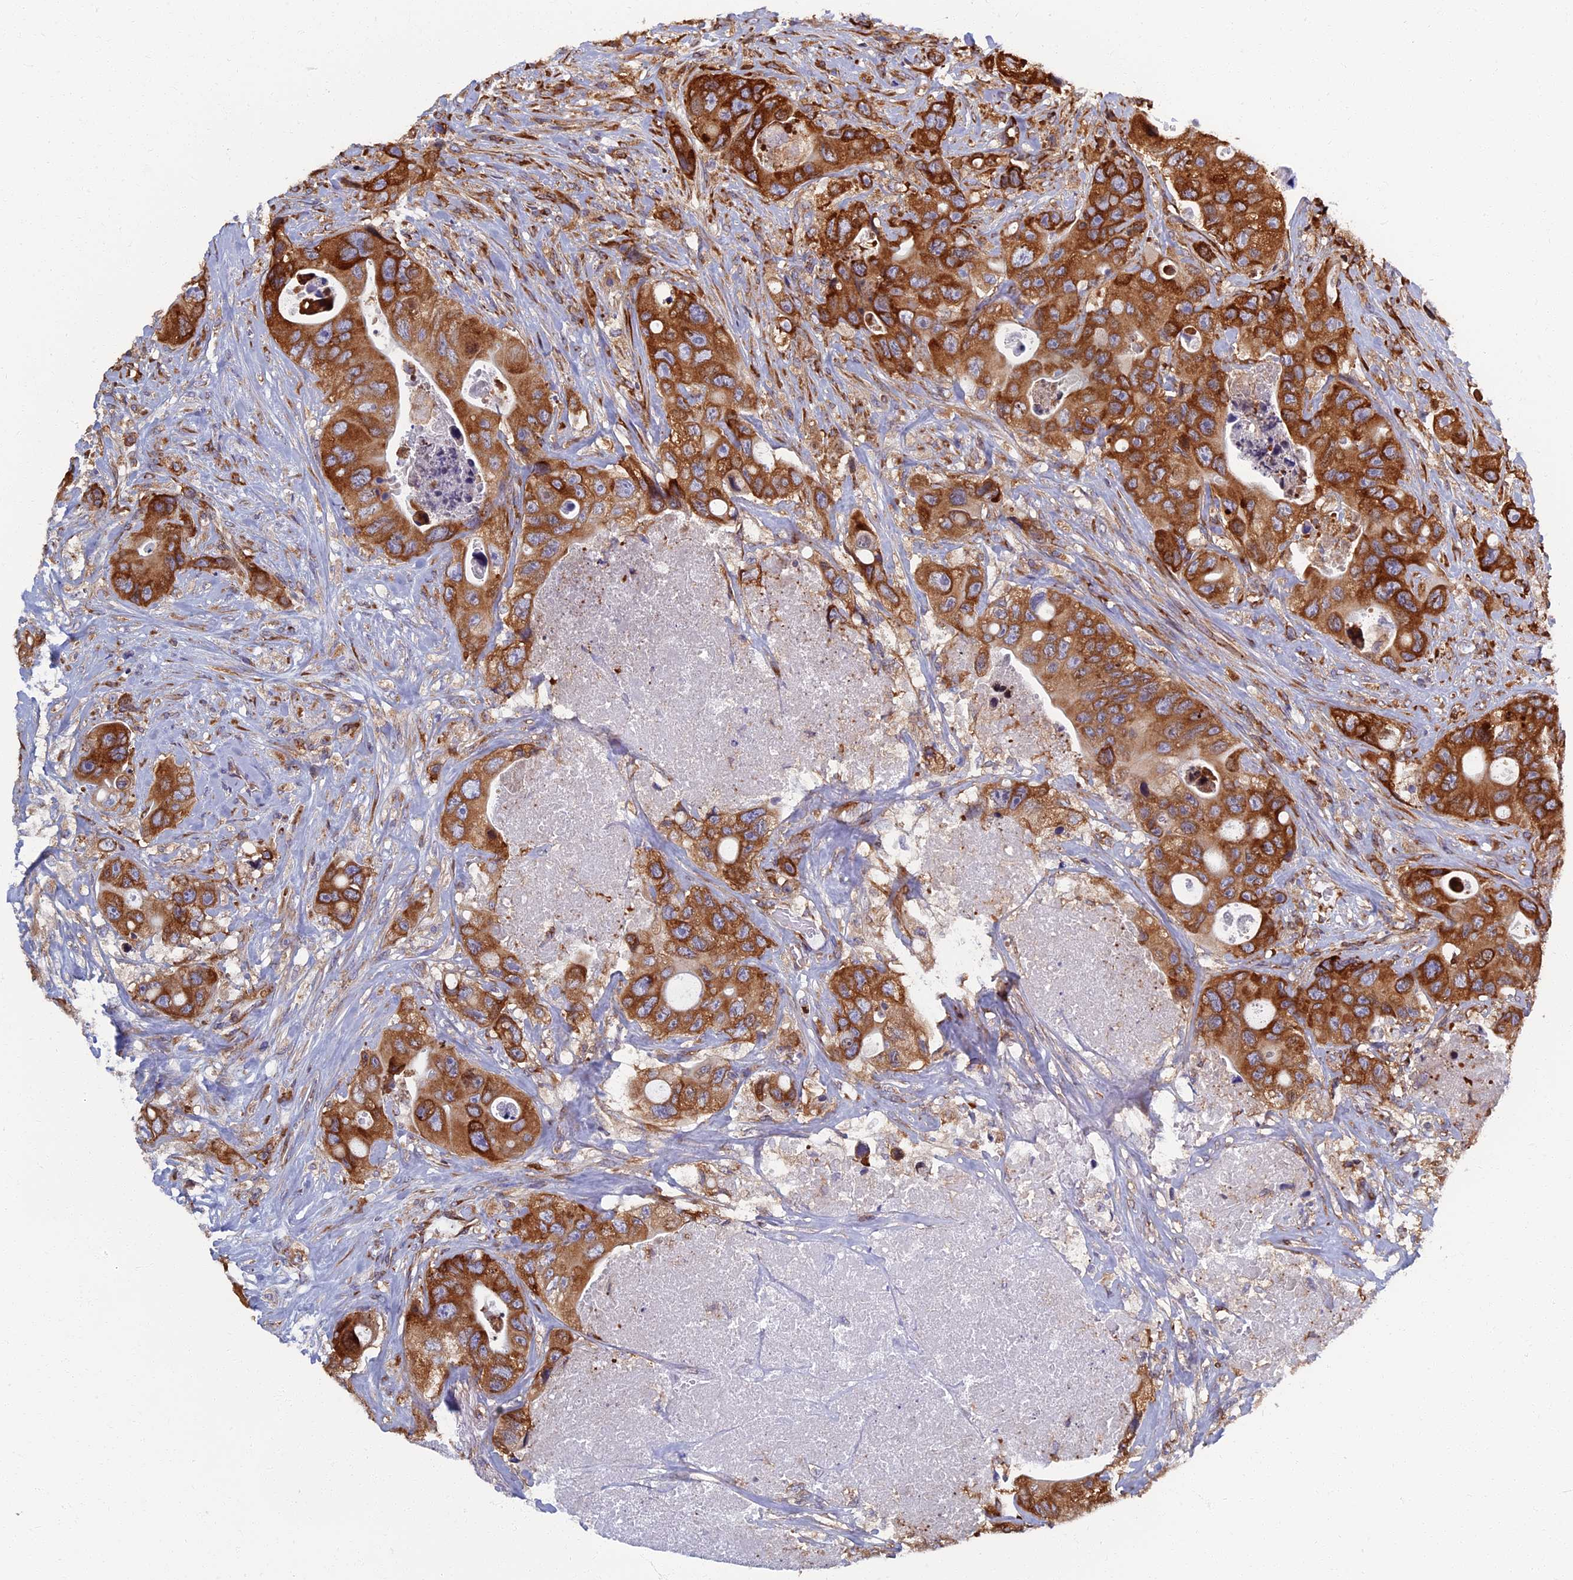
{"staining": {"intensity": "strong", "quantity": ">75%", "location": "cytoplasmic/membranous"}, "tissue": "colorectal cancer", "cell_type": "Tumor cells", "image_type": "cancer", "snomed": [{"axis": "morphology", "description": "Adenocarcinoma, NOS"}, {"axis": "topography", "description": "Colon"}], "caption": "Adenocarcinoma (colorectal) stained with a brown dye exhibits strong cytoplasmic/membranous positive expression in about >75% of tumor cells.", "gene": "YBX1", "patient": {"sex": "female", "age": 46}}